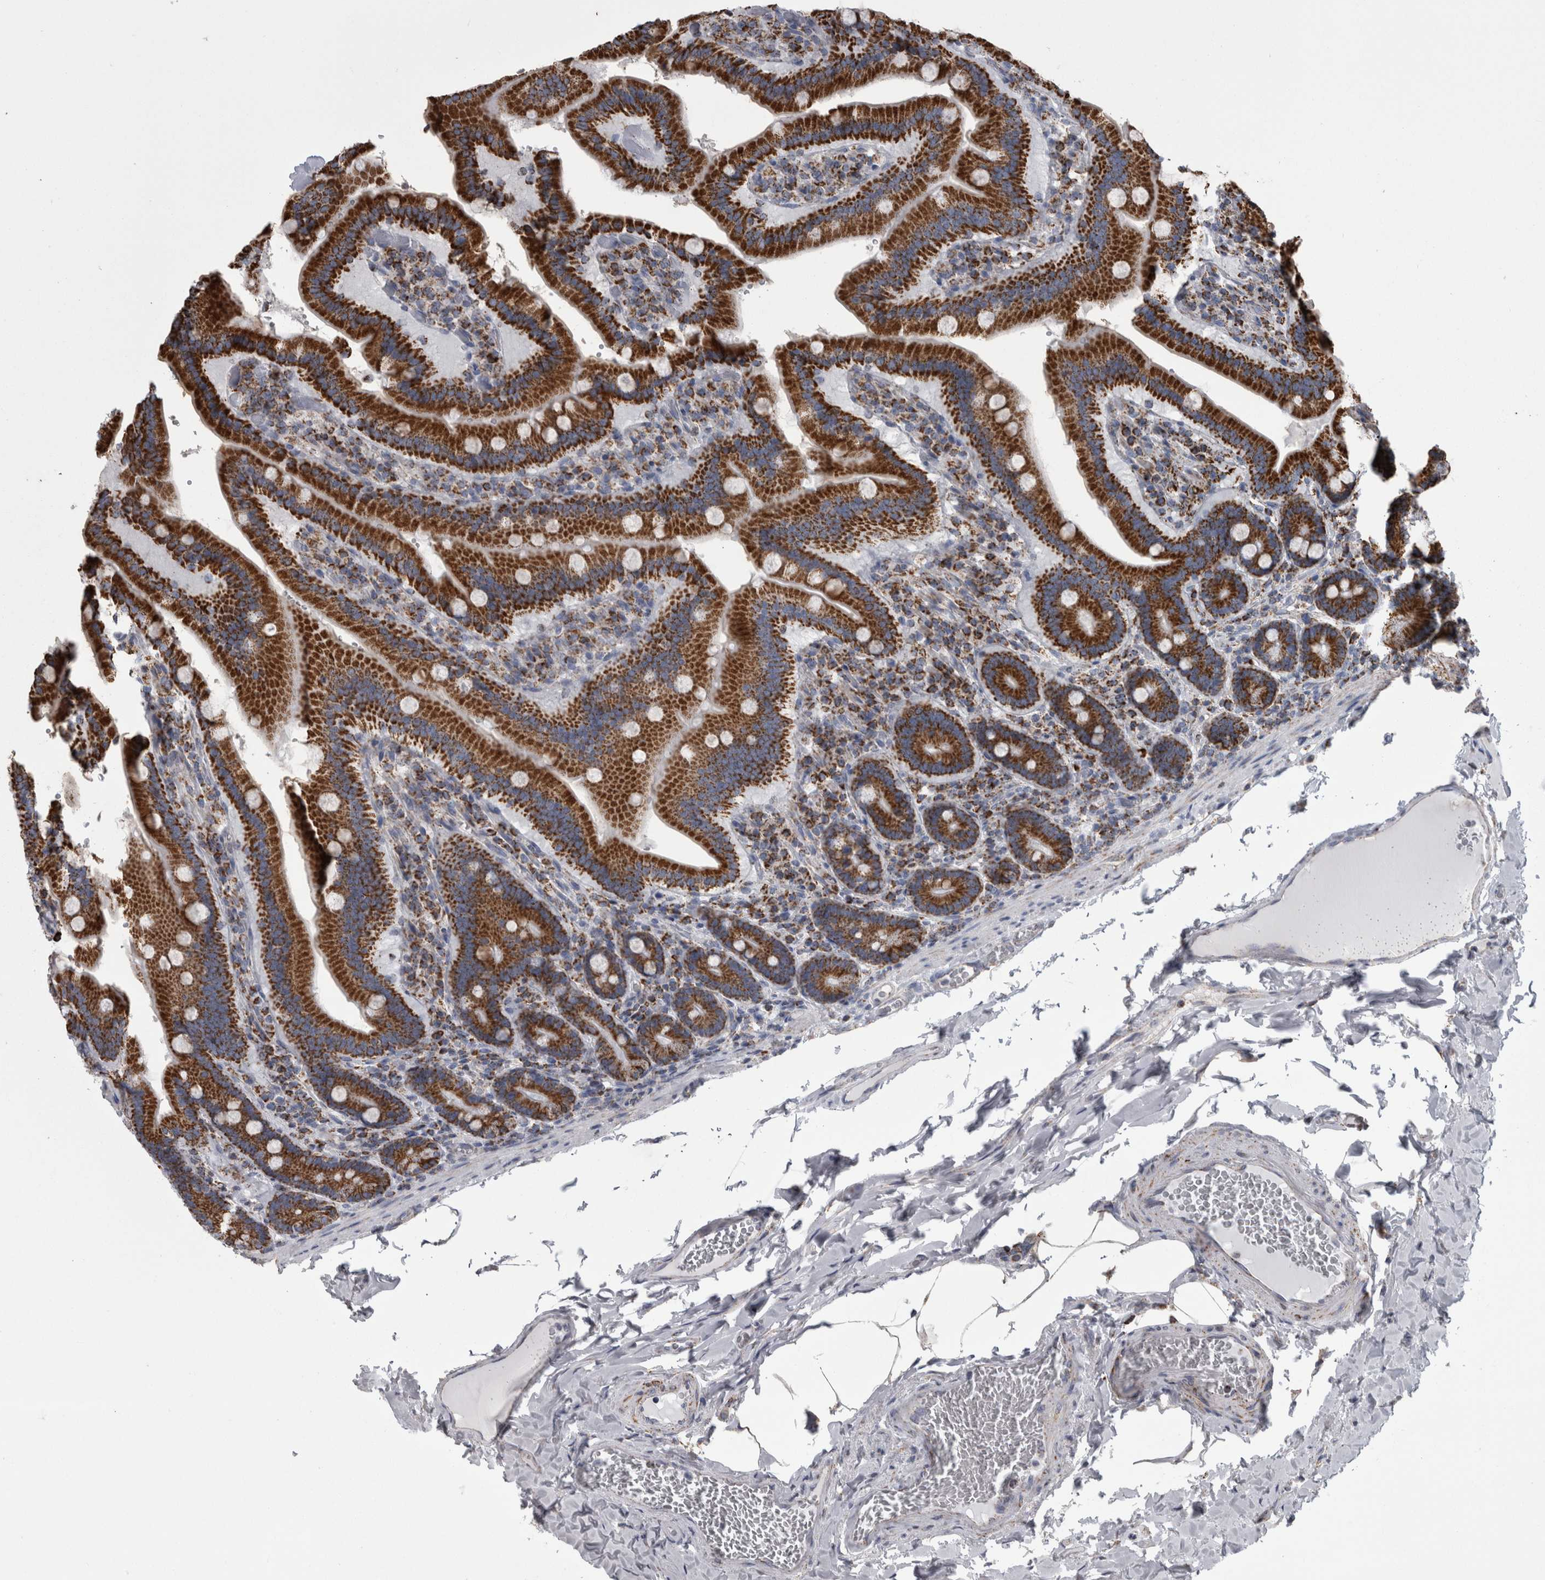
{"staining": {"intensity": "strong", "quantity": ">75%", "location": "cytoplasmic/membranous"}, "tissue": "duodenum", "cell_type": "Glandular cells", "image_type": "normal", "snomed": [{"axis": "morphology", "description": "Normal tissue, NOS"}, {"axis": "topography", "description": "Duodenum"}], "caption": "A micrograph of human duodenum stained for a protein displays strong cytoplasmic/membranous brown staining in glandular cells. (DAB (3,3'-diaminobenzidine) = brown stain, brightfield microscopy at high magnification).", "gene": "MDH2", "patient": {"sex": "female", "age": 62}}